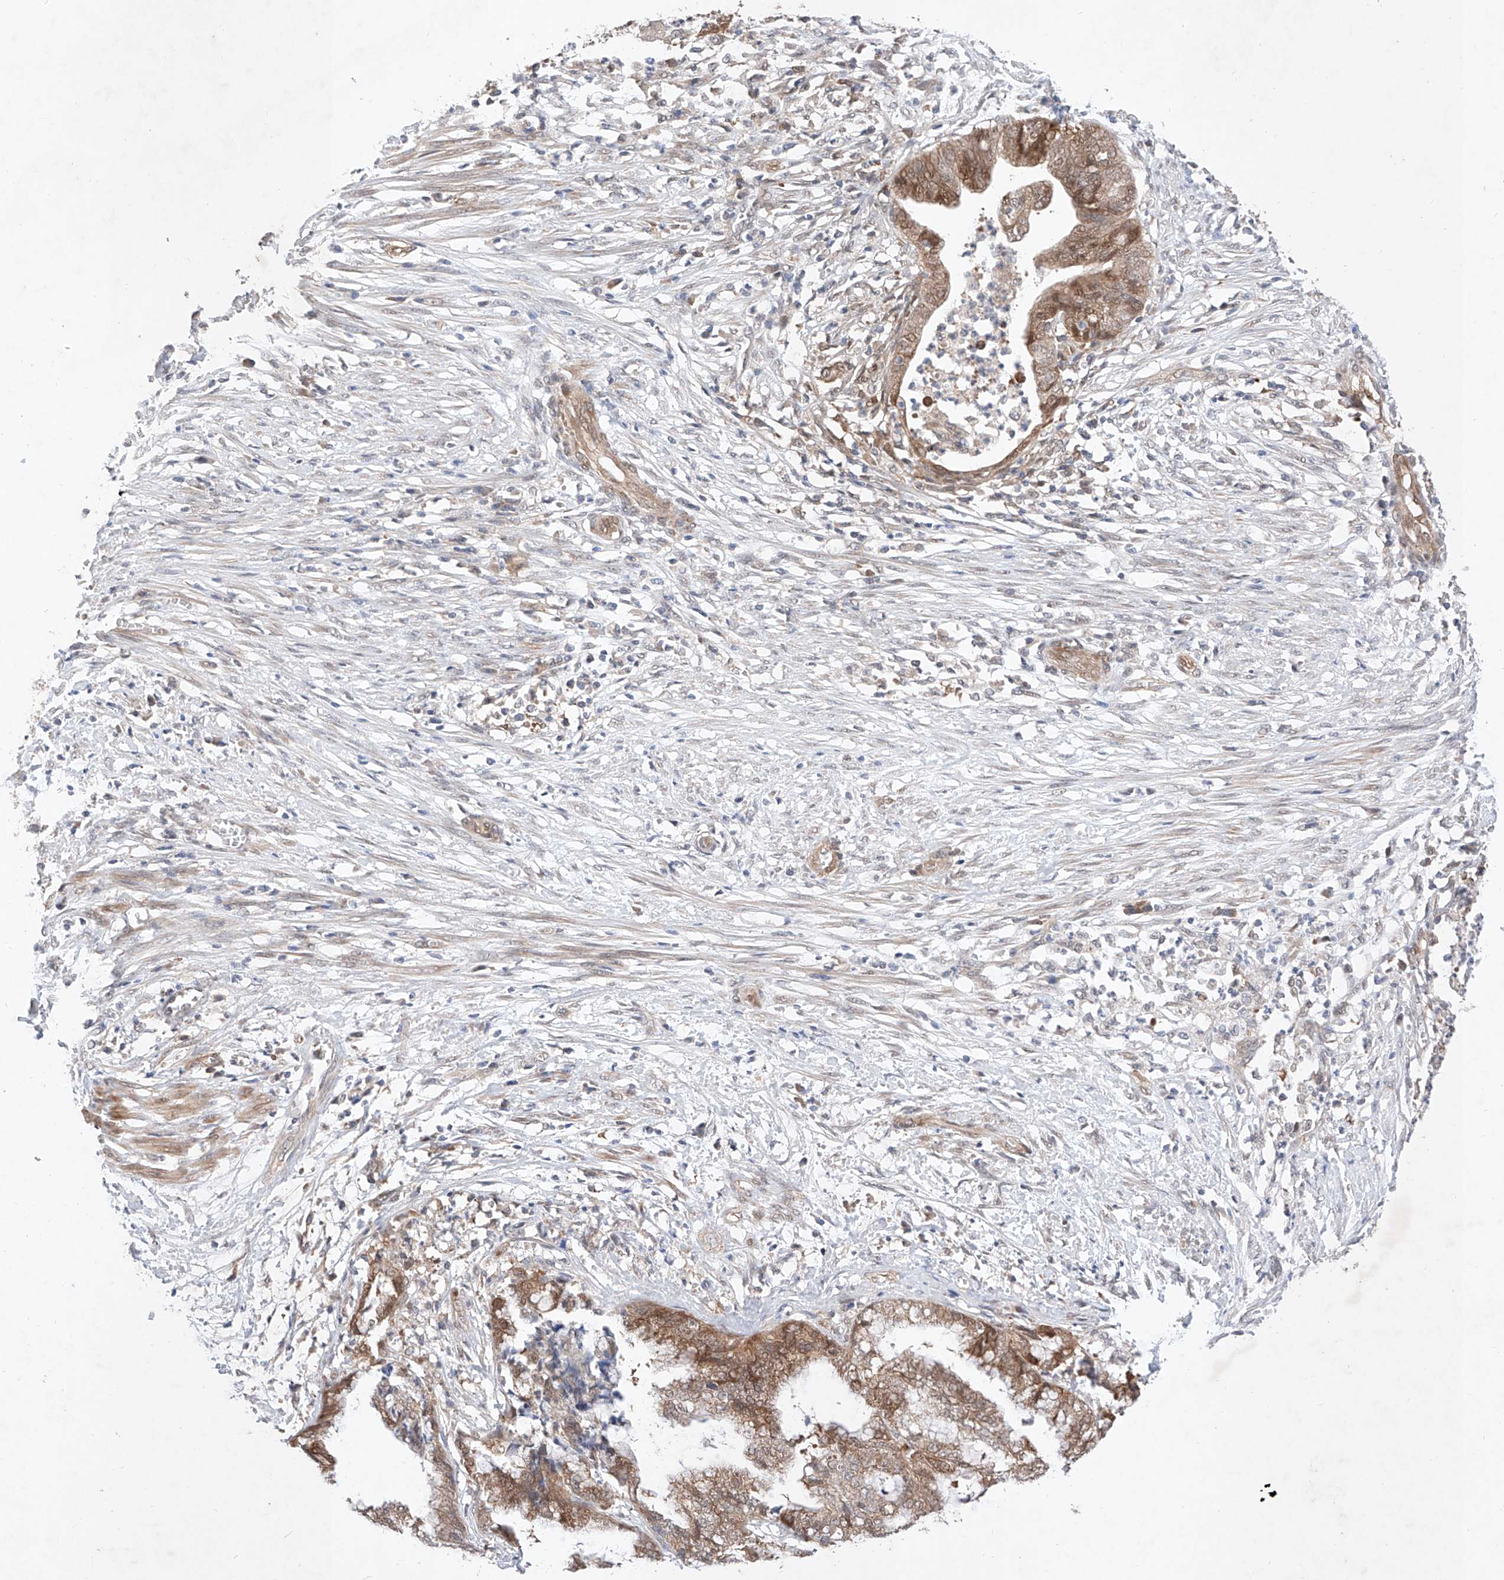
{"staining": {"intensity": "moderate", "quantity": ">75%", "location": "cytoplasmic/membranous,nuclear"}, "tissue": "endometrial cancer", "cell_type": "Tumor cells", "image_type": "cancer", "snomed": [{"axis": "morphology", "description": "Necrosis, NOS"}, {"axis": "morphology", "description": "Adenocarcinoma, NOS"}, {"axis": "topography", "description": "Endometrium"}], "caption": "Endometrial adenocarcinoma tissue exhibits moderate cytoplasmic/membranous and nuclear expression in about >75% of tumor cells", "gene": "ZNF124", "patient": {"sex": "female", "age": 79}}